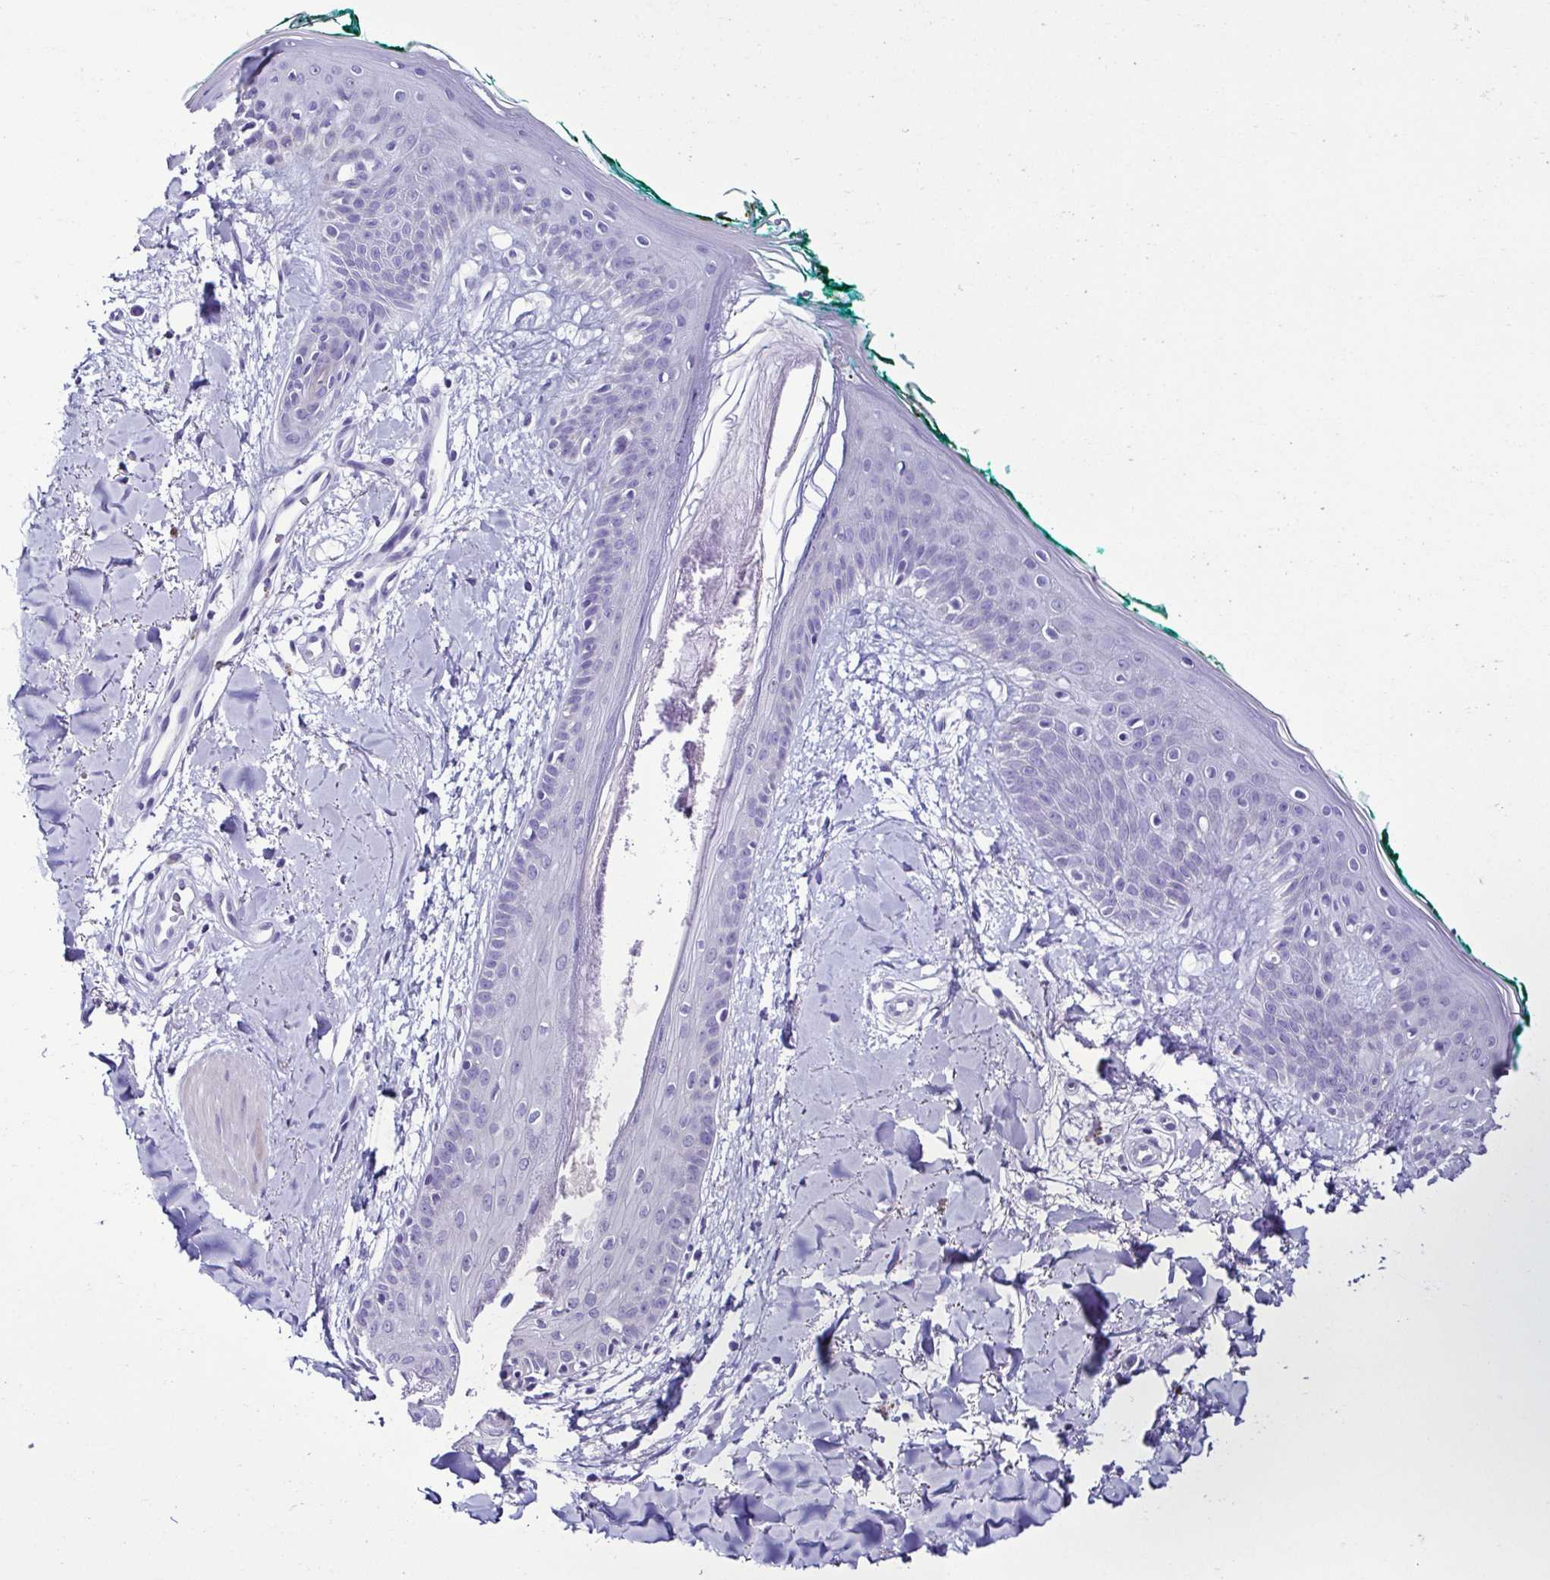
{"staining": {"intensity": "negative", "quantity": "none", "location": "none"}, "tissue": "skin", "cell_type": "Fibroblasts", "image_type": "normal", "snomed": [{"axis": "morphology", "description": "Normal tissue, NOS"}, {"axis": "topography", "description": "Skin"}], "caption": "Micrograph shows no protein staining in fibroblasts of benign skin. (Brightfield microscopy of DAB (3,3'-diaminobenzidine) immunohistochemistry at high magnification).", "gene": "SRL", "patient": {"sex": "female", "age": 34}}